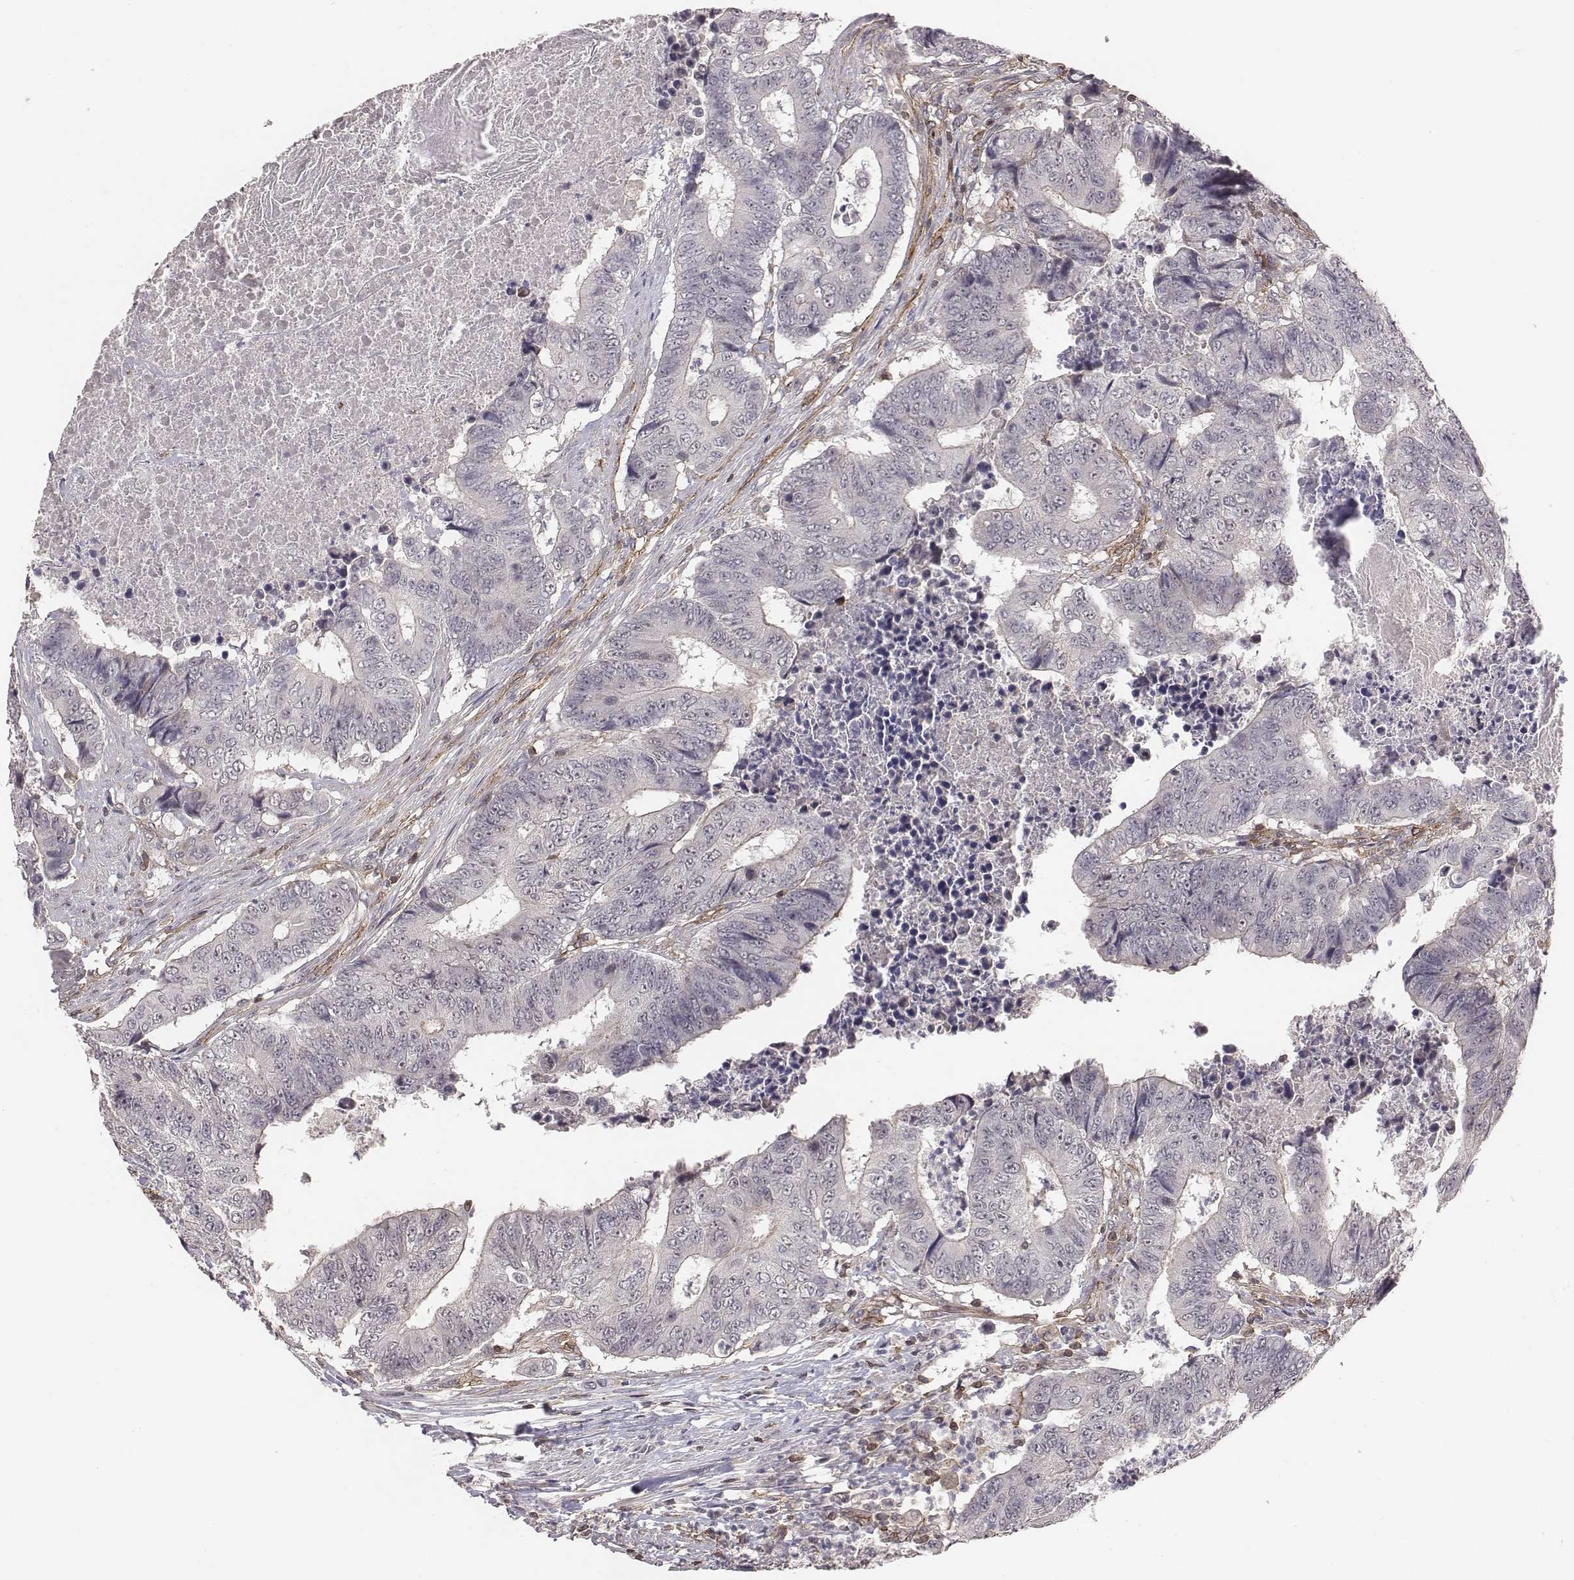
{"staining": {"intensity": "negative", "quantity": "none", "location": "none"}, "tissue": "colorectal cancer", "cell_type": "Tumor cells", "image_type": "cancer", "snomed": [{"axis": "morphology", "description": "Adenocarcinoma, NOS"}, {"axis": "topography", "description": "Colon"}], "caption": "IHC micrograph of neoplastic tissue: adenocarcinoma (colorectal) stained with DAB displays no significant protein staining in tumor cells.", "gene": "PTPRG", "patient": {"sex": "female", "age": 48}}